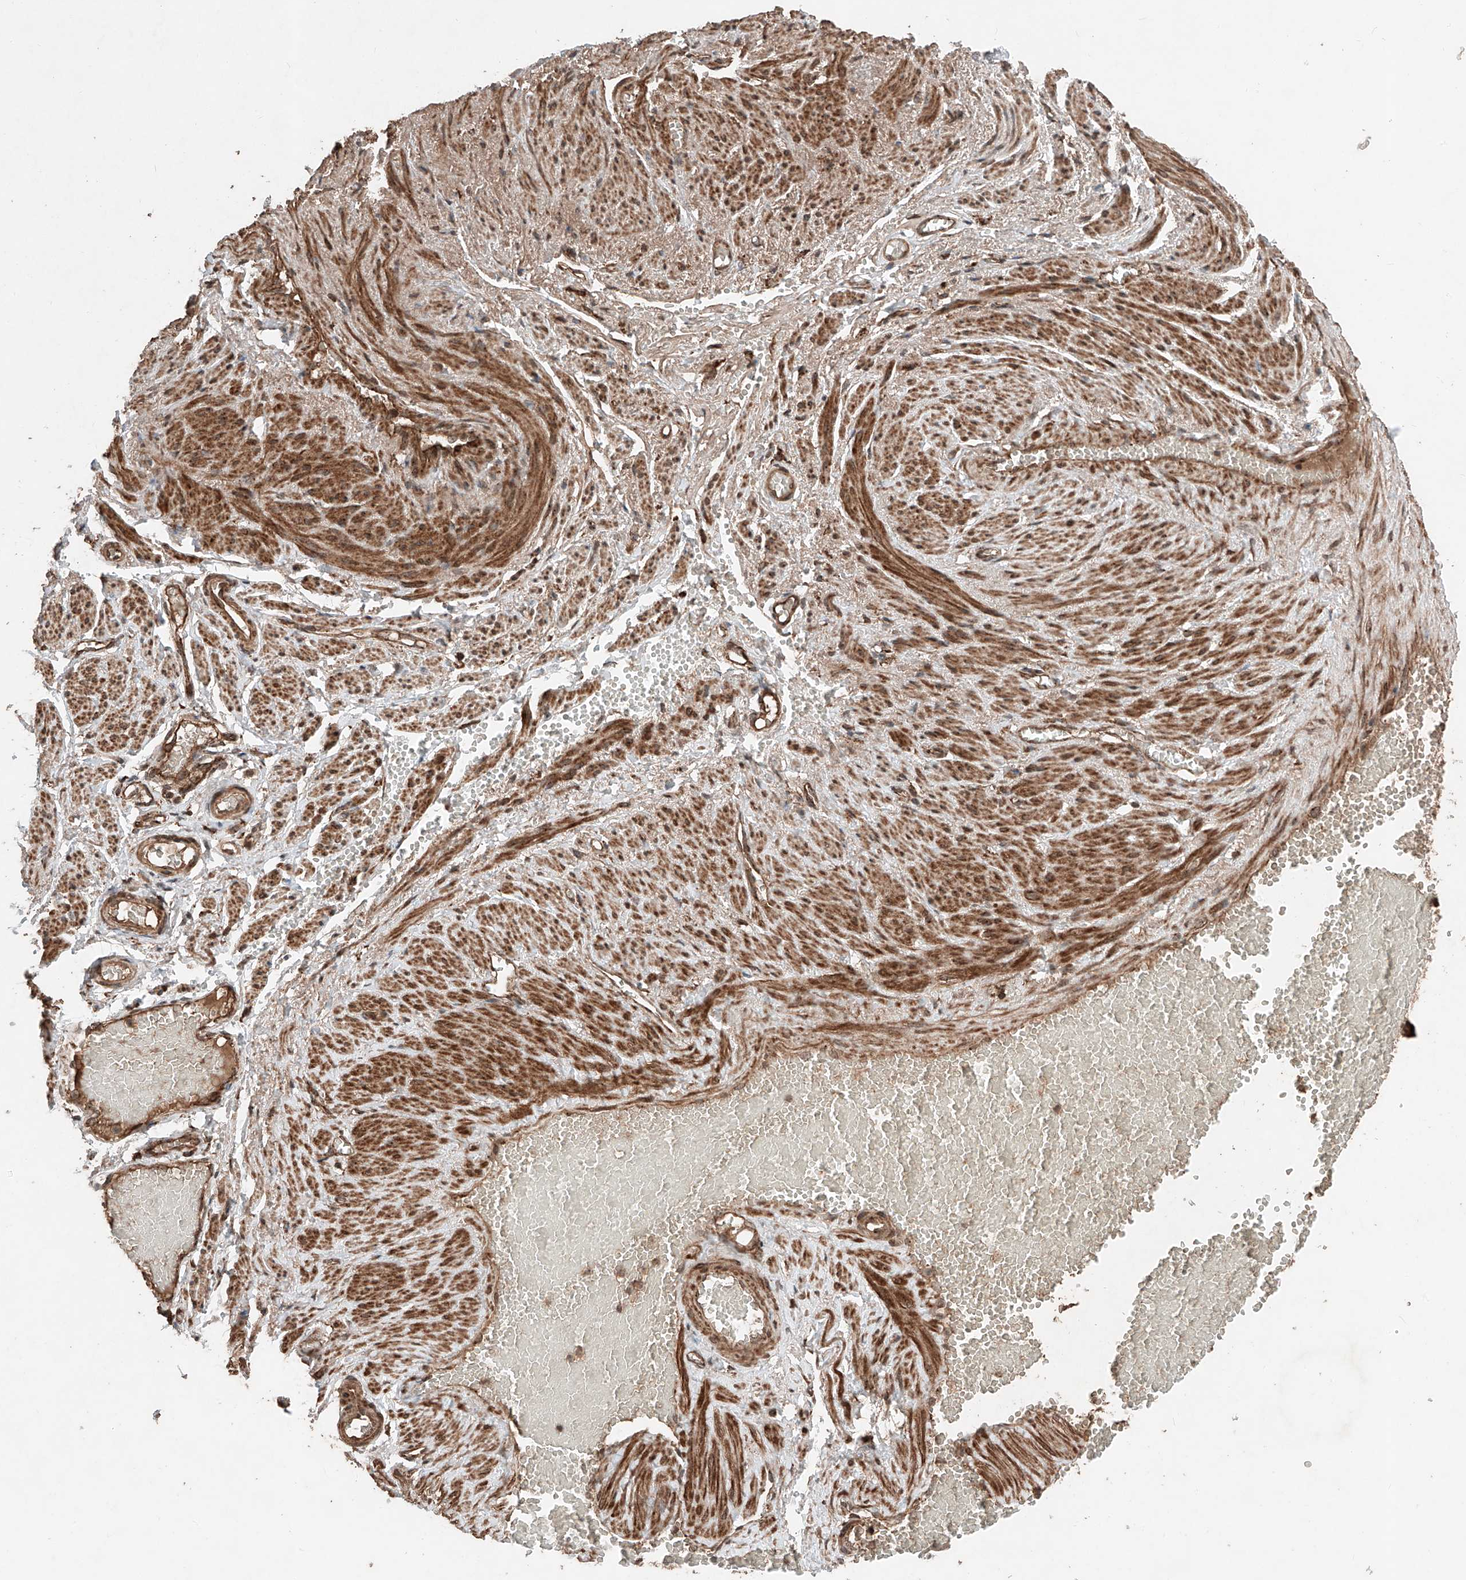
{"staining": {"intensity": "moderate", "quantity": ">75%", "location": "cytoplasmic/membranous"}, "tissue": "adipose tissue", "cell_type": "Adipocytes", "image_type": "normal", "snomed": [{"axis": "morphology", "description": "Normal tissue, NOS"}, {"axis": "topography", "description": "Smooth muscle"}, {"axis": "topography", "description": "Peripheral nerve tissue"}], "caption": "IHC image of benign adipose tissue: adipose tissue stained using IHC exhibits medium levels of moderate protein expression localized specifically in the cytoplasmic/membranous of adipocytes, appearing as a cytoplasmic/membranous brown color.", "gene": "ZSCAN29", "patient": {"sex": "female", "age": 39}}